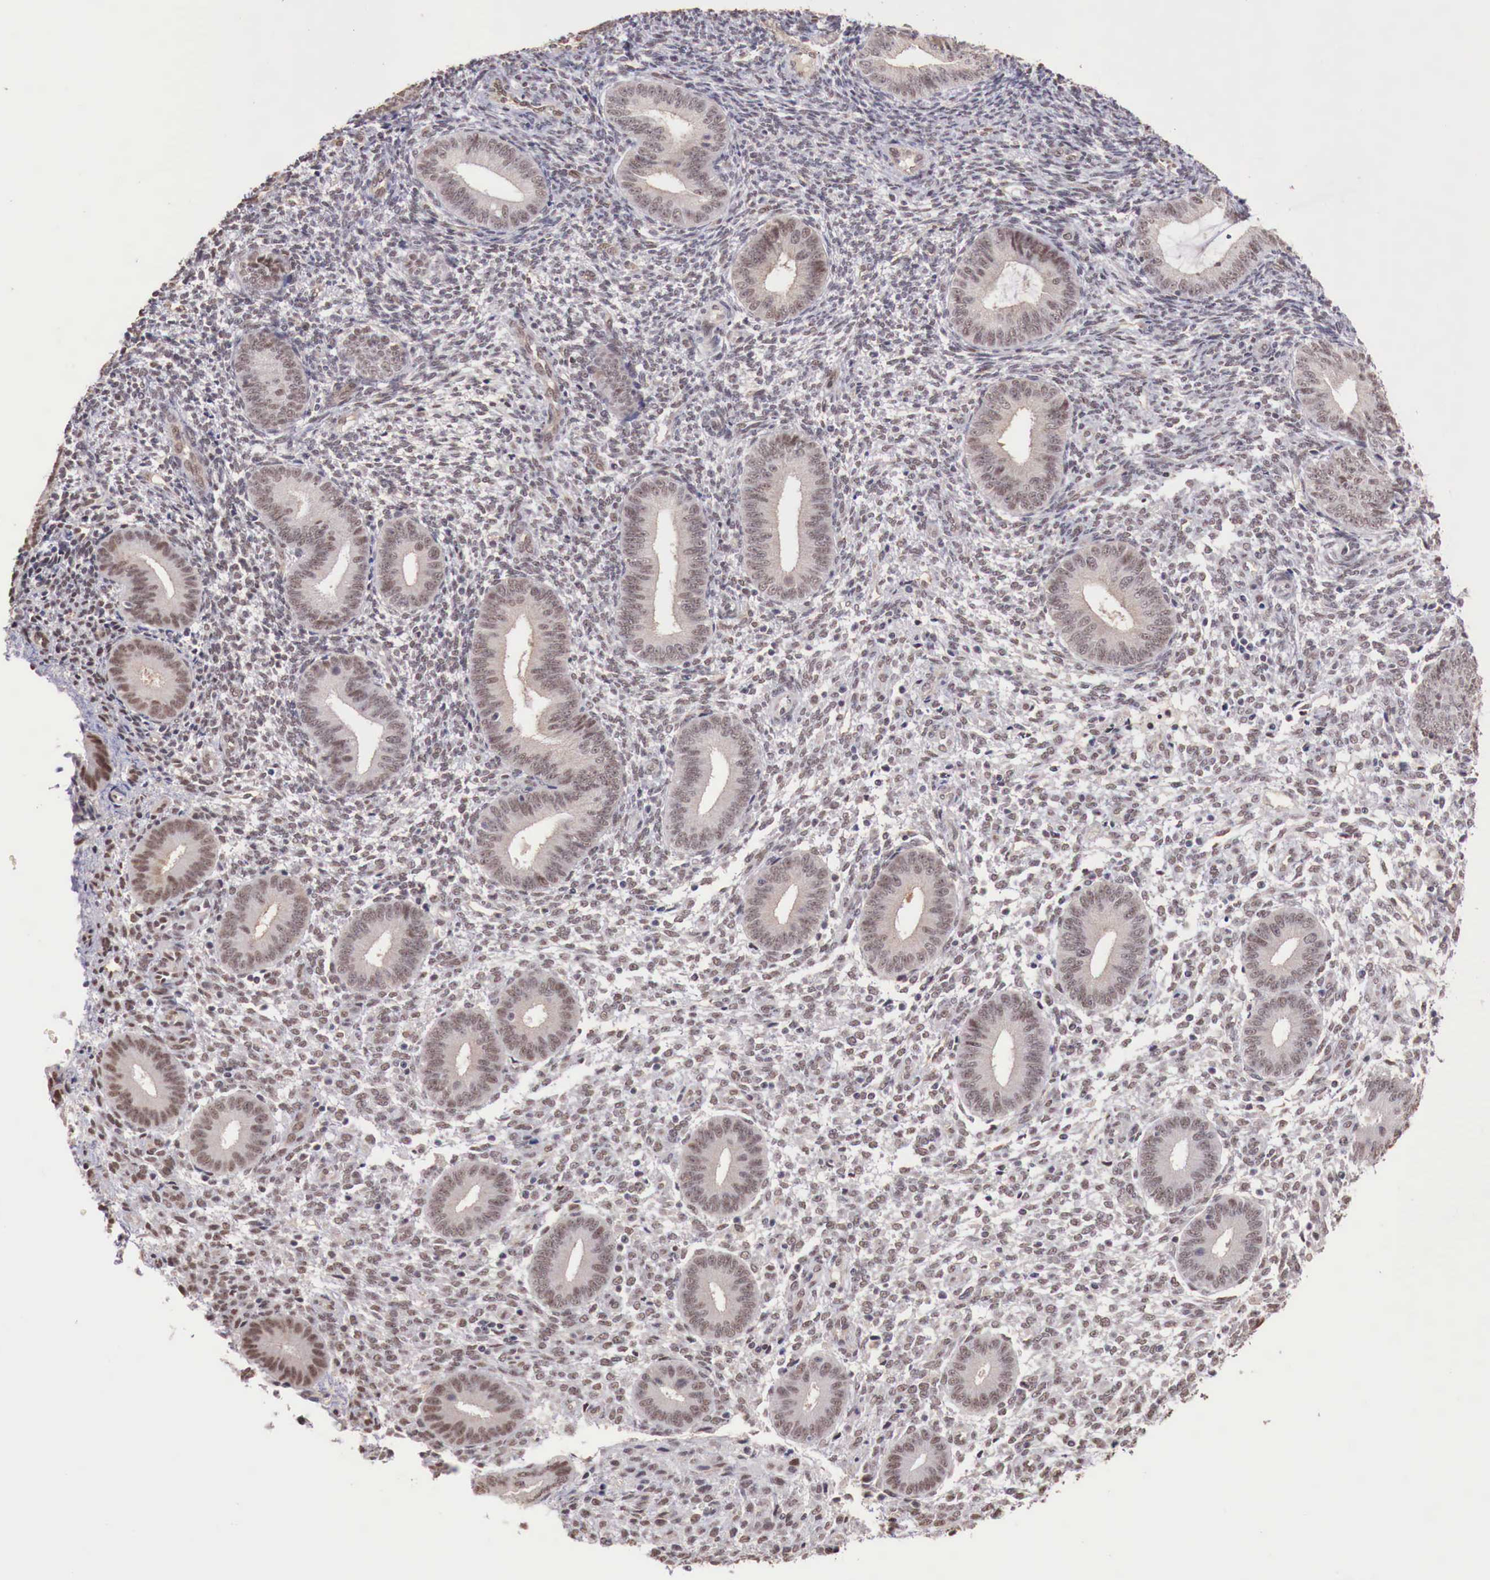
{"staining": {"intensity": "moderate", "quantity": ">75%", "location": "nuclear"}, "tissue": "endometrium", "cell_type": "Cells in endometrial stroma", "image_type": "normal", "snomed": [{"axis": "morphology", "description": "Normal tissue, NOS"}, {"axis": "topography", "description": "Endometrium"}], "caption": "A high-resolution micrograph shows immunohistochemistry (IHC) staining of benign endometrium, which shows moderate nuclear expression in about >75% of cells in endometrial stroma. (DAB (3,3'-diaminobenzidine) IHC with brightfield microscopy, high magnification).", "gene": "FOXP2", "patient": {"sex": "female", "age": 35}}